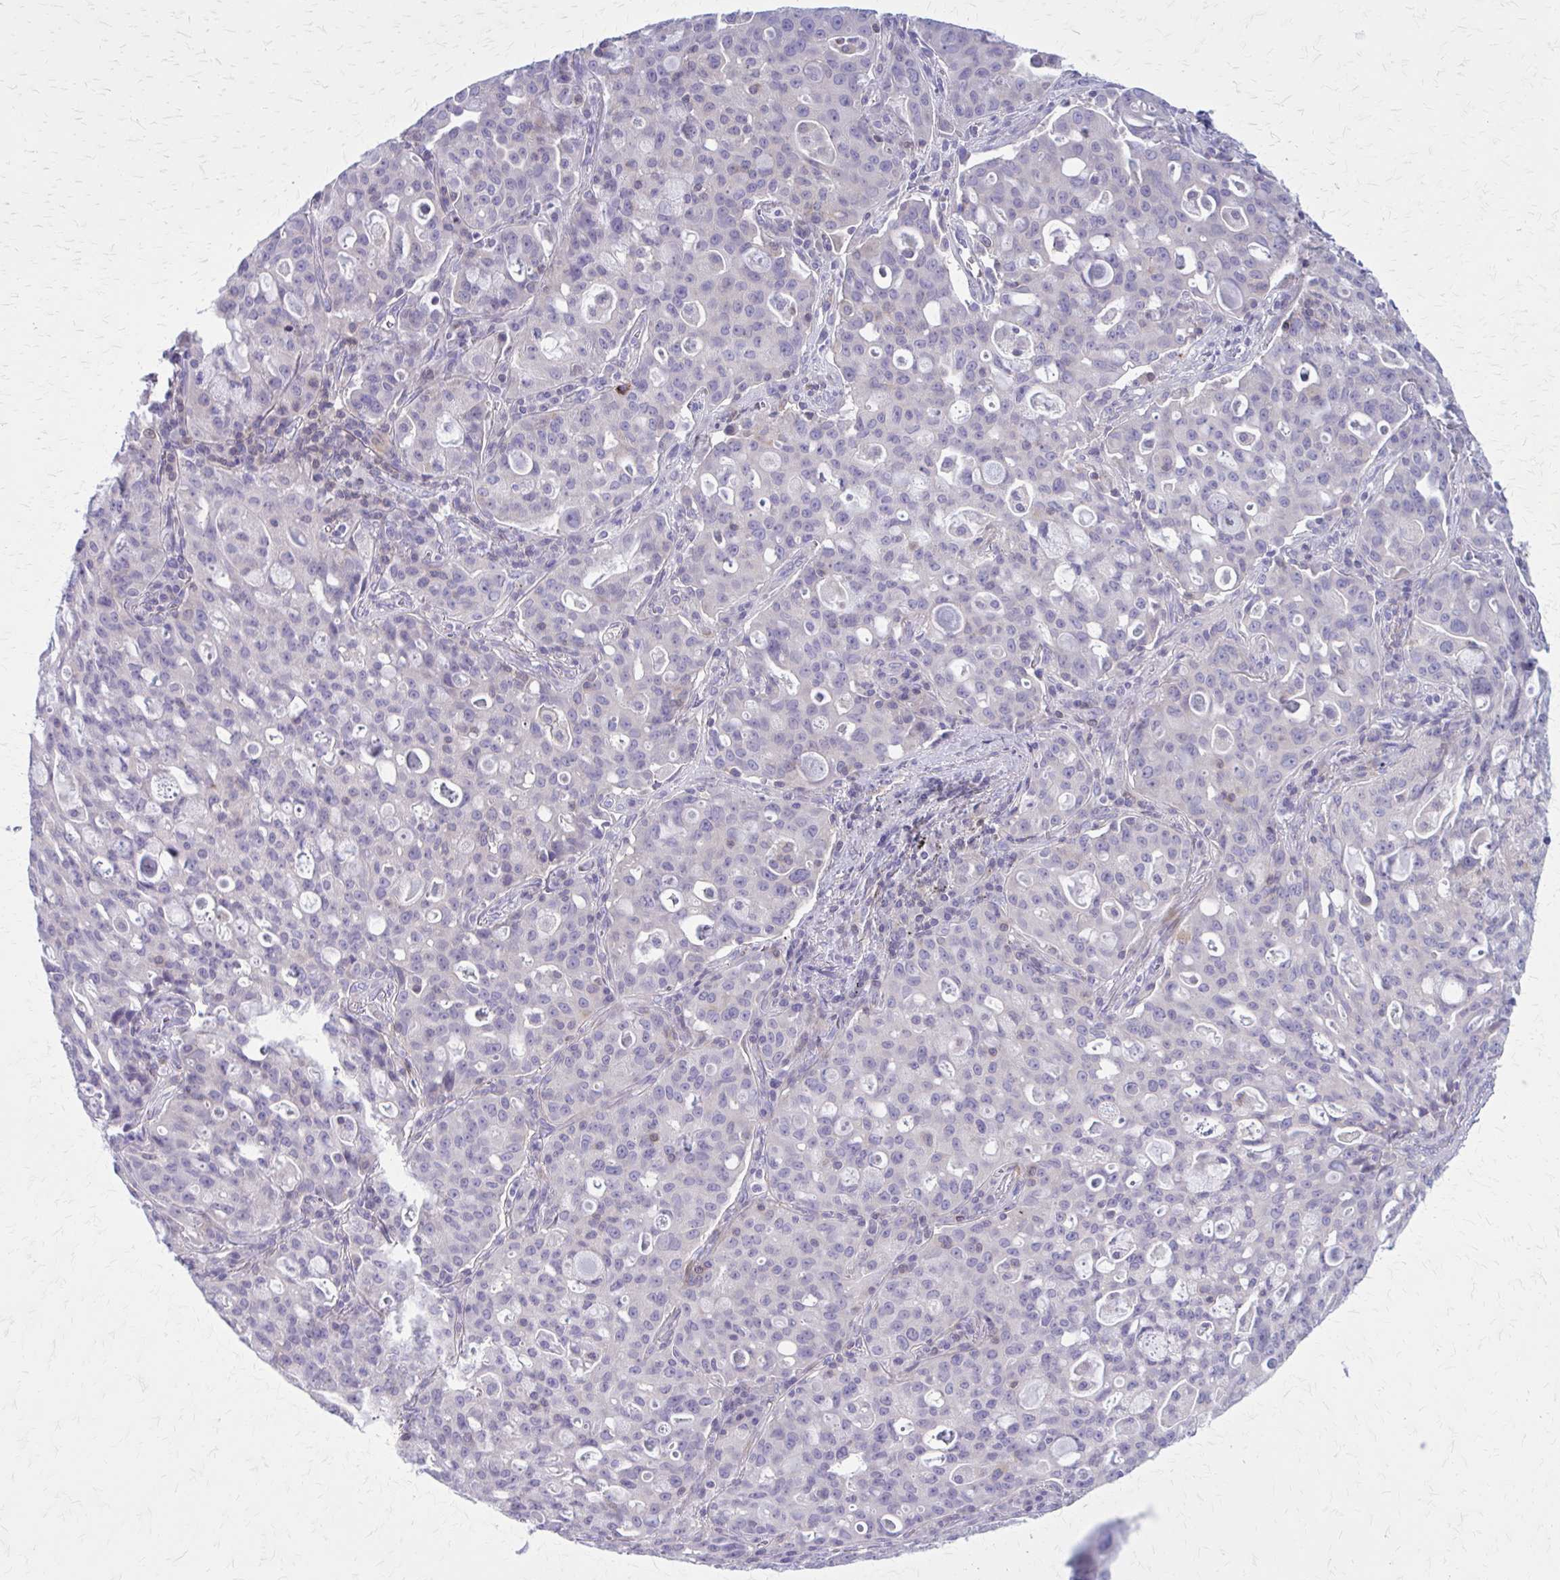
{"staining": {"intensity": "negative", "quantity": "none", "location": "none"}, "tissue": "lung cancer", "cell_type": "Tumor cells", "image_type": "cancer", "snomed": [{"axis": "morphology", "description": "Adenocarcinoma, NOS"}, {"axis": "topography", "description": "Lung"}], "caption": "High magnification brightfield microscopy of adenocarcinoma (lung) stained with DAB (3,3'-diaminobenzidine) (brown) and counterstained with hematoxylin (blue): tumor cells show no significant expression.", "gene": "PITPNM1", "patient": {"sex": "female", "age": 44}}